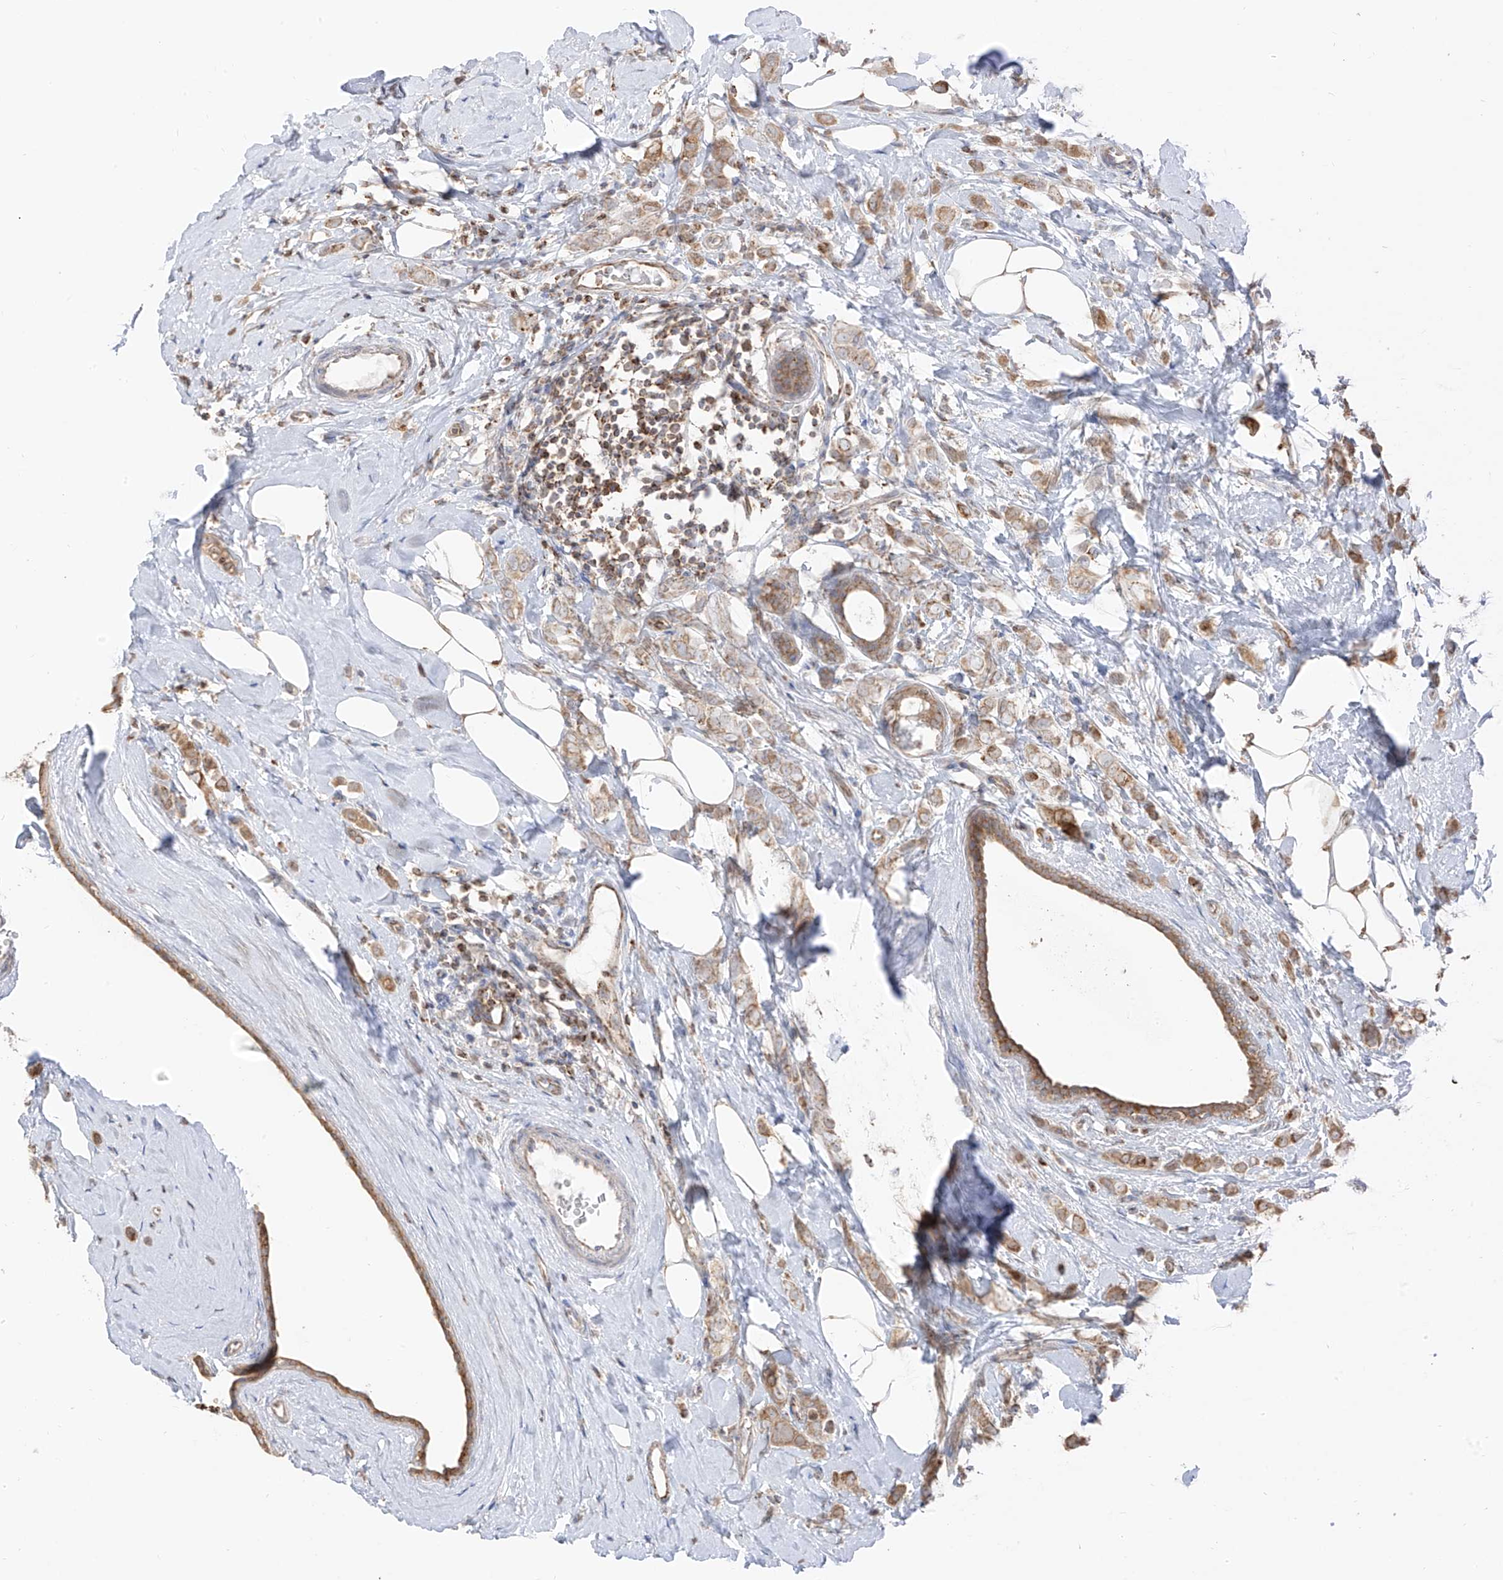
{"staining": {"intensity": "moderate", "quantity": ">75%", "location": "cytoplasmic/membranous"}, "tissue": "breast cancer", "cell_type": "Tumor cells", "image_type": "cancer", "snomed": [{"axis": "morphology", "description": "Lobular carcinoma"}, {"axis": "topography", "description": "Breast"}], "caption": "The immunohistochemical stain labels moderate cytoplasmic/membranous positivity in tumor cells of breast lobular carcinoma tissue.", "gene": "ETHE1", "patient": {"sex": "female", "age": 47}}